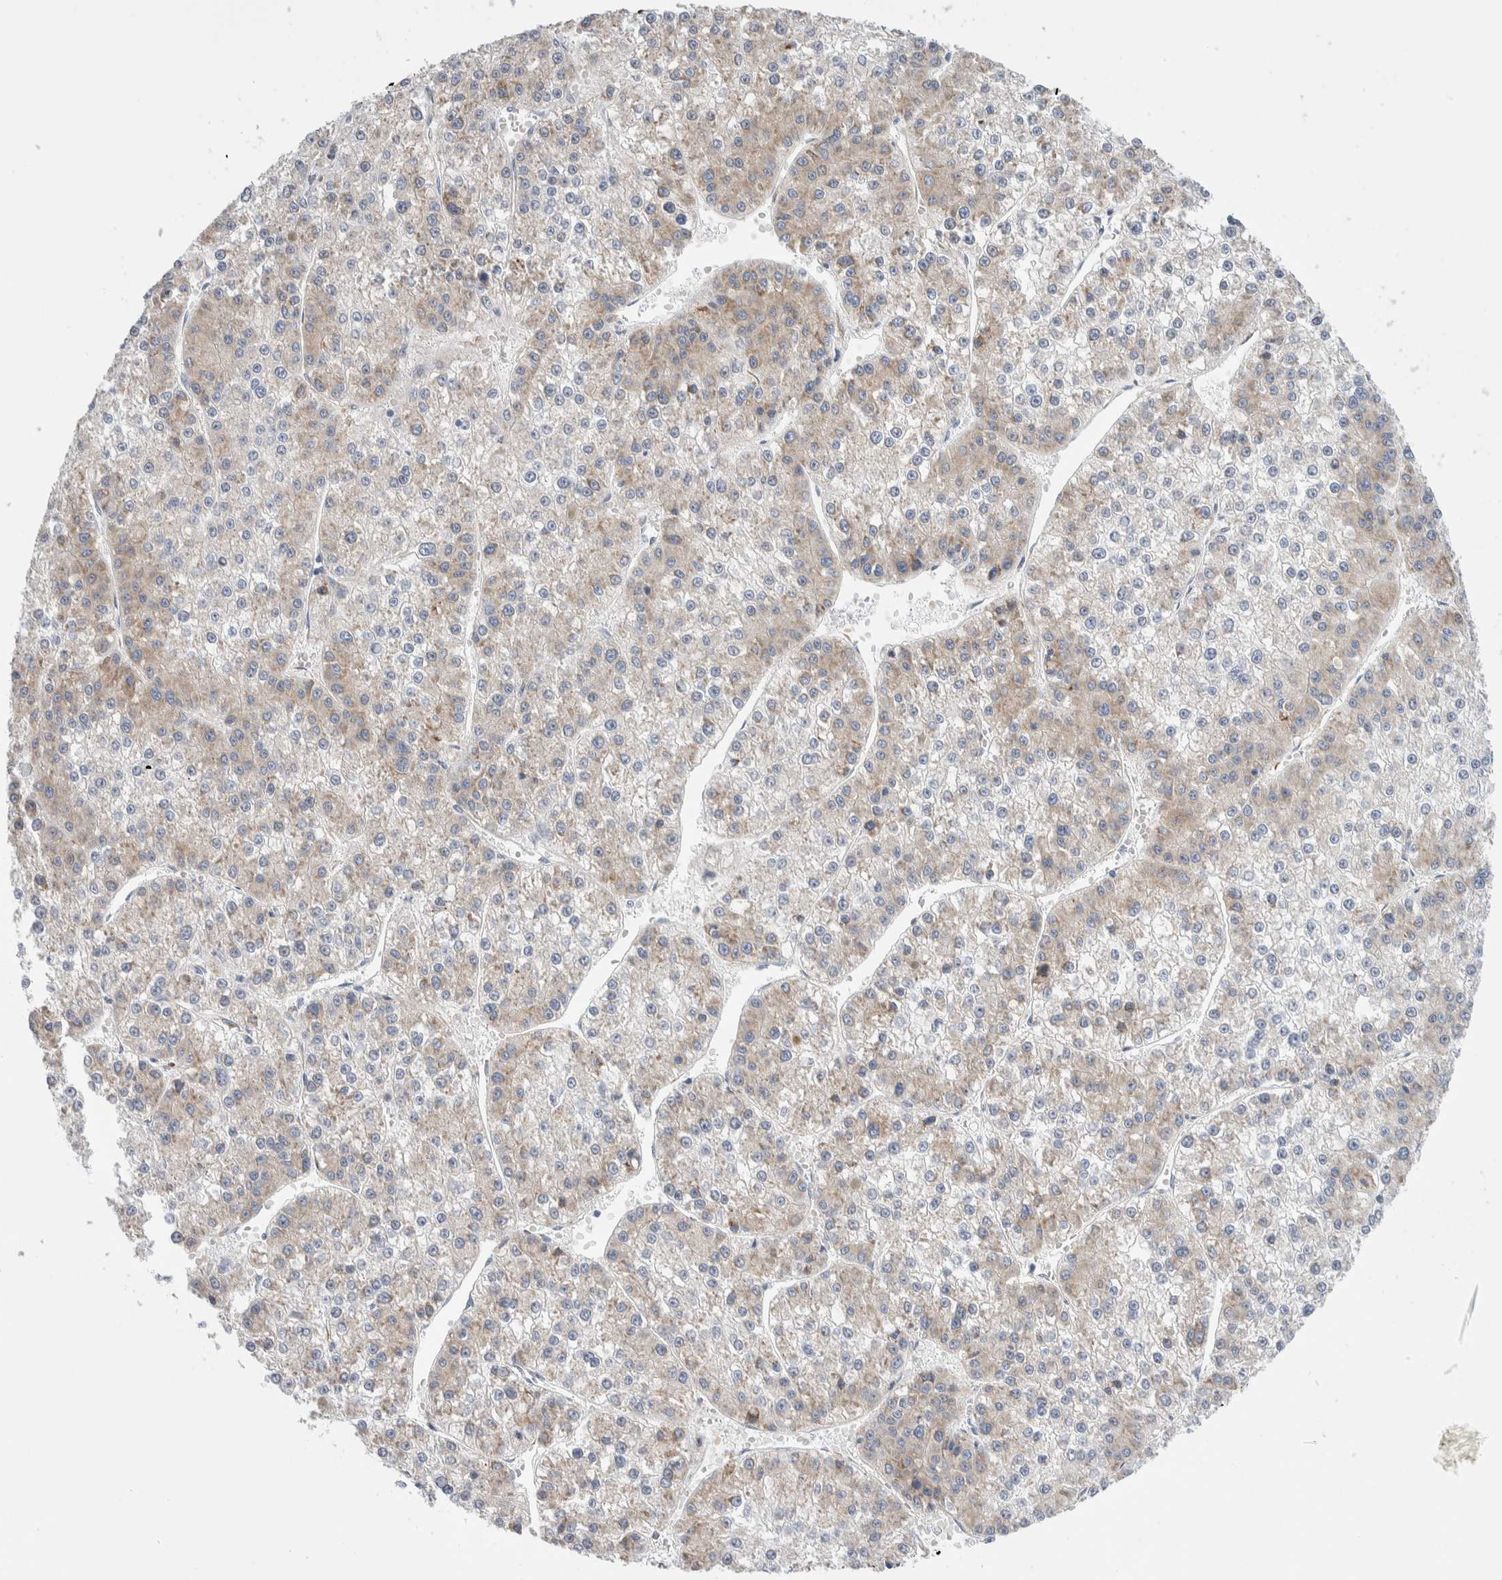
{"staining": {"intensity": "weak", "quantity": "25%-75%", "location": "cytoplasmic/membranous"}, "tissue": "liver cancer", "cell_type": "Tumor cells", "image_type": "cancer", "snomed": [{"axis": "morphology", "description": "Carcinoma, Hepatocellular, NOS"}, {"axis": "topography", "description": "Liver"}], "caption": "Hepatocellular carcinoma (liver) tissue demonstrates weak cytoplasmic/membranous staining in approximately 25%-75% of tumor cells, visualized by immunohistochemistry.", "gene": "RACK1", "patient": {"sex": "female", "age": 73}}